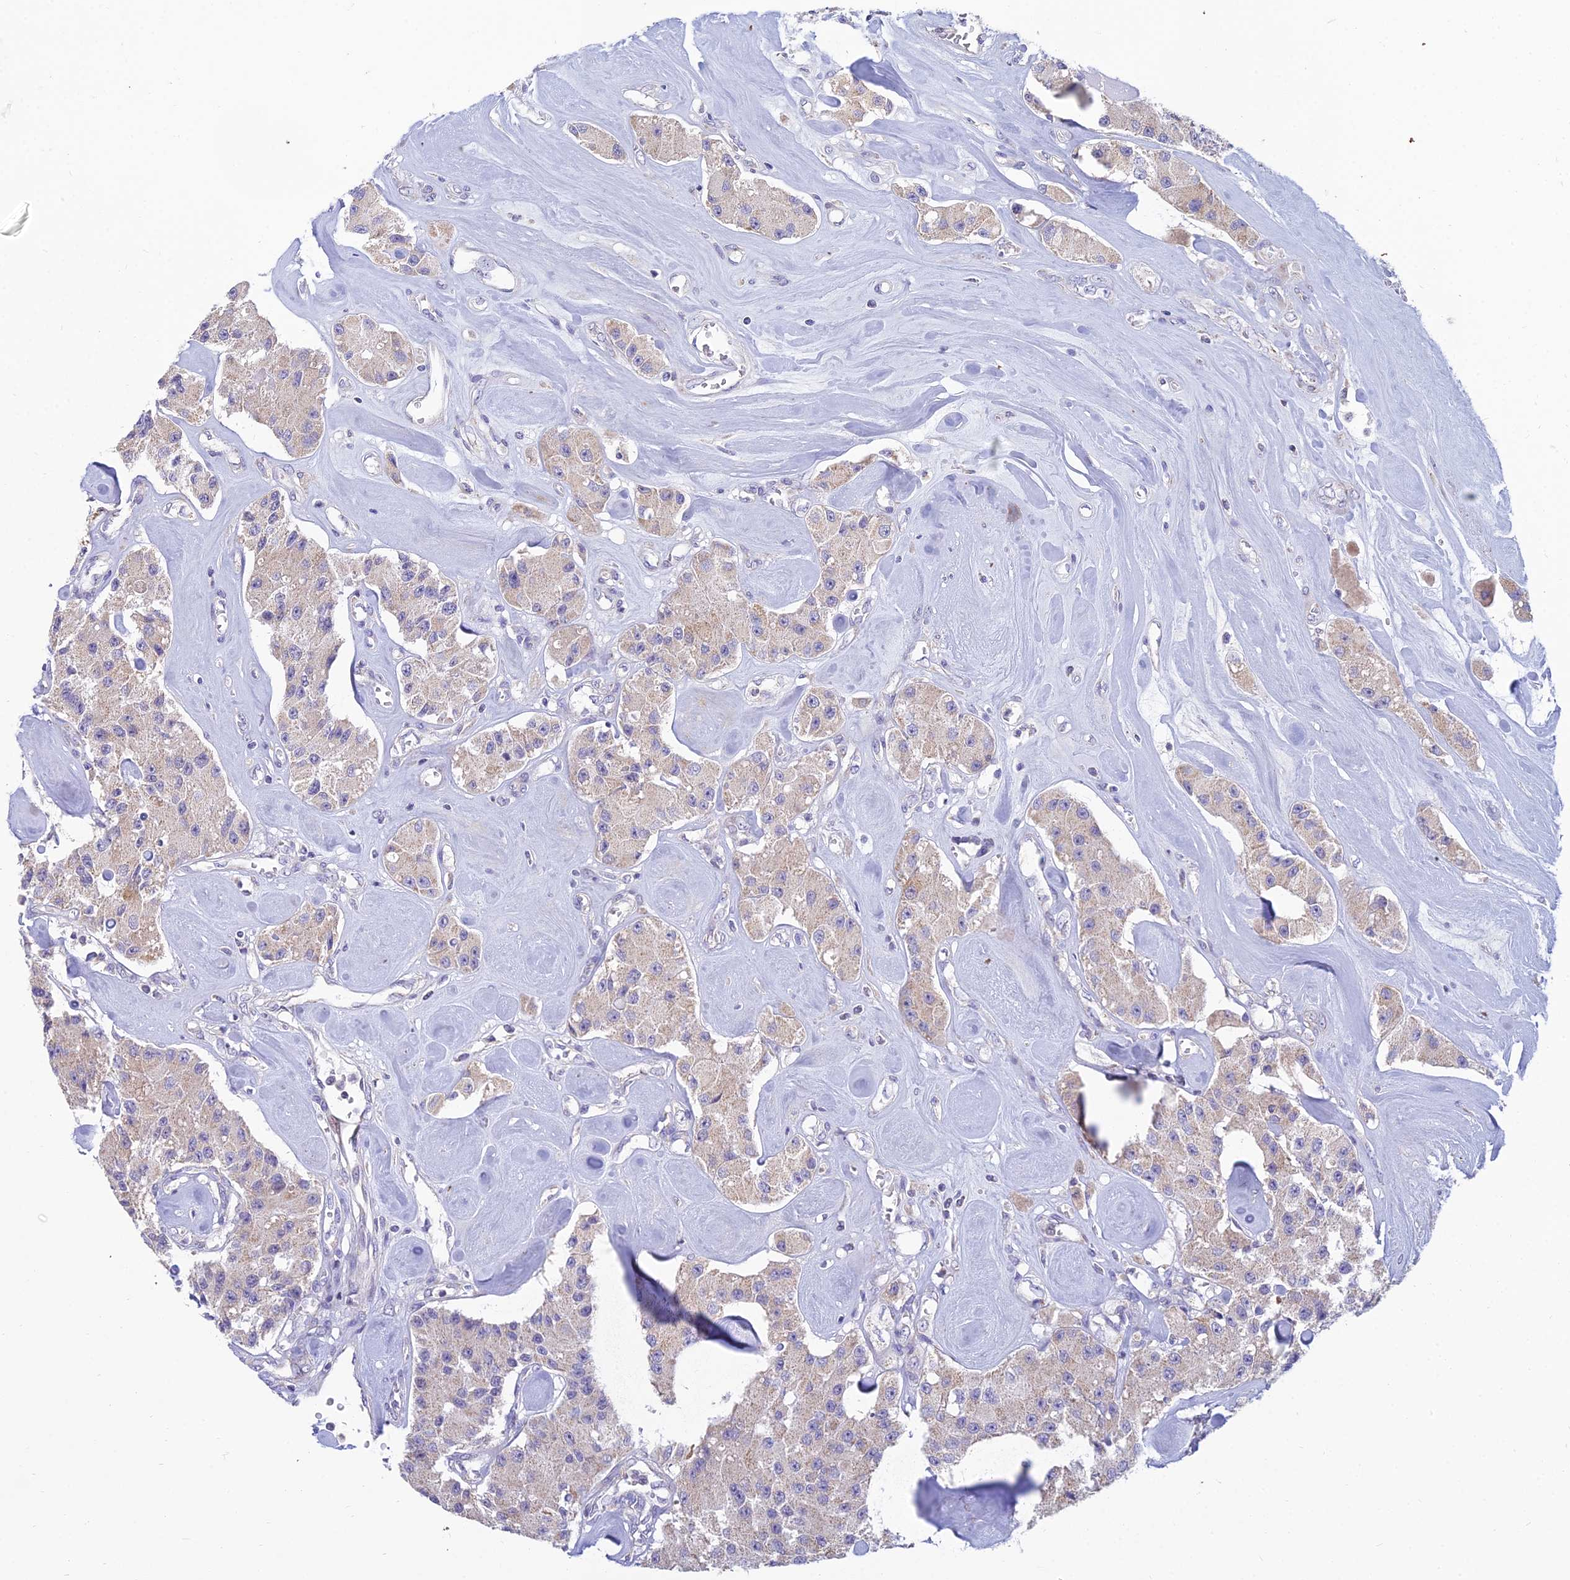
{"staining": {"intensity": "weak", "quantity": ">75%", "location": "cytoplasmic/membranous"}, "tissue": "carcinoid", "cell_type": "Tumor cells", "image_type": "cancer", "snomed": [{"axis": "morphology", "description": "Carcinoid, malignant, NOS"}, {"axis": "topography", "description": "Pancreas"}], "caption": "Weak cytoplasmic/membranous positivity is identified in about >75% of tumor cells in carcinoid.", "gene": "CFAP206", "patient": {"sex": "male", "age": 41}}